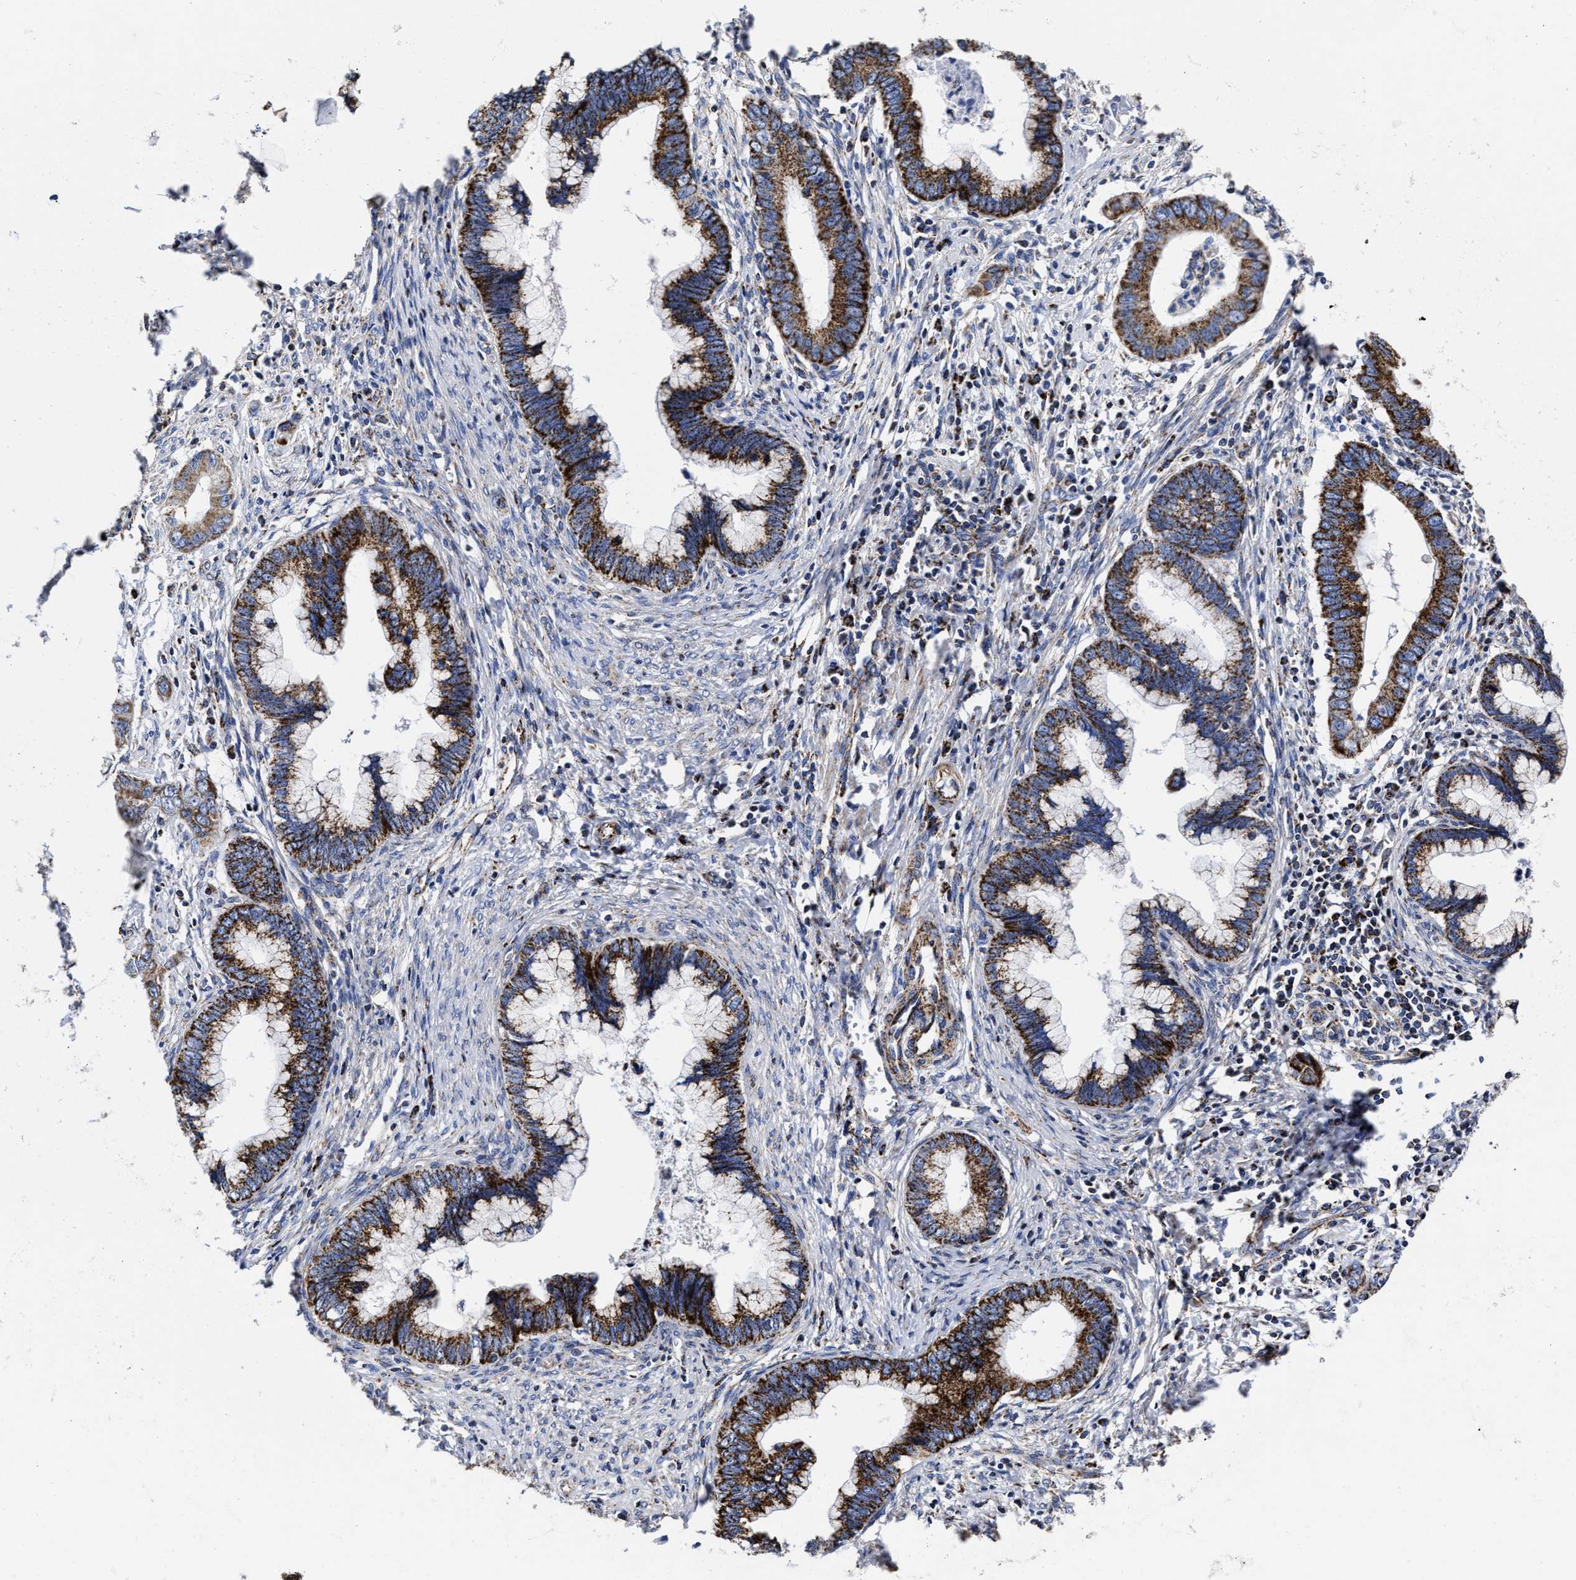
{"staining": {"intensity": "strong", "quantity": ">75%", "location": "cytoplasmic/membranous"}, "tissue": "cervical cancer", "cell_type": "Tumor cells", "image_type": "cancer", "snomed": [{"axis": "morphology", "description": "Adenocarcinoma, NOS"}, {"axis": "topography", "description": "Cervix"}], "caption": "Strong cytoplasmic/membranous positivity is seen in approximately >75% of tumor cells in adenocarcinoma (cervical).", "gene": "HINT2", "patient": {"sex": "female", "age": 44}}